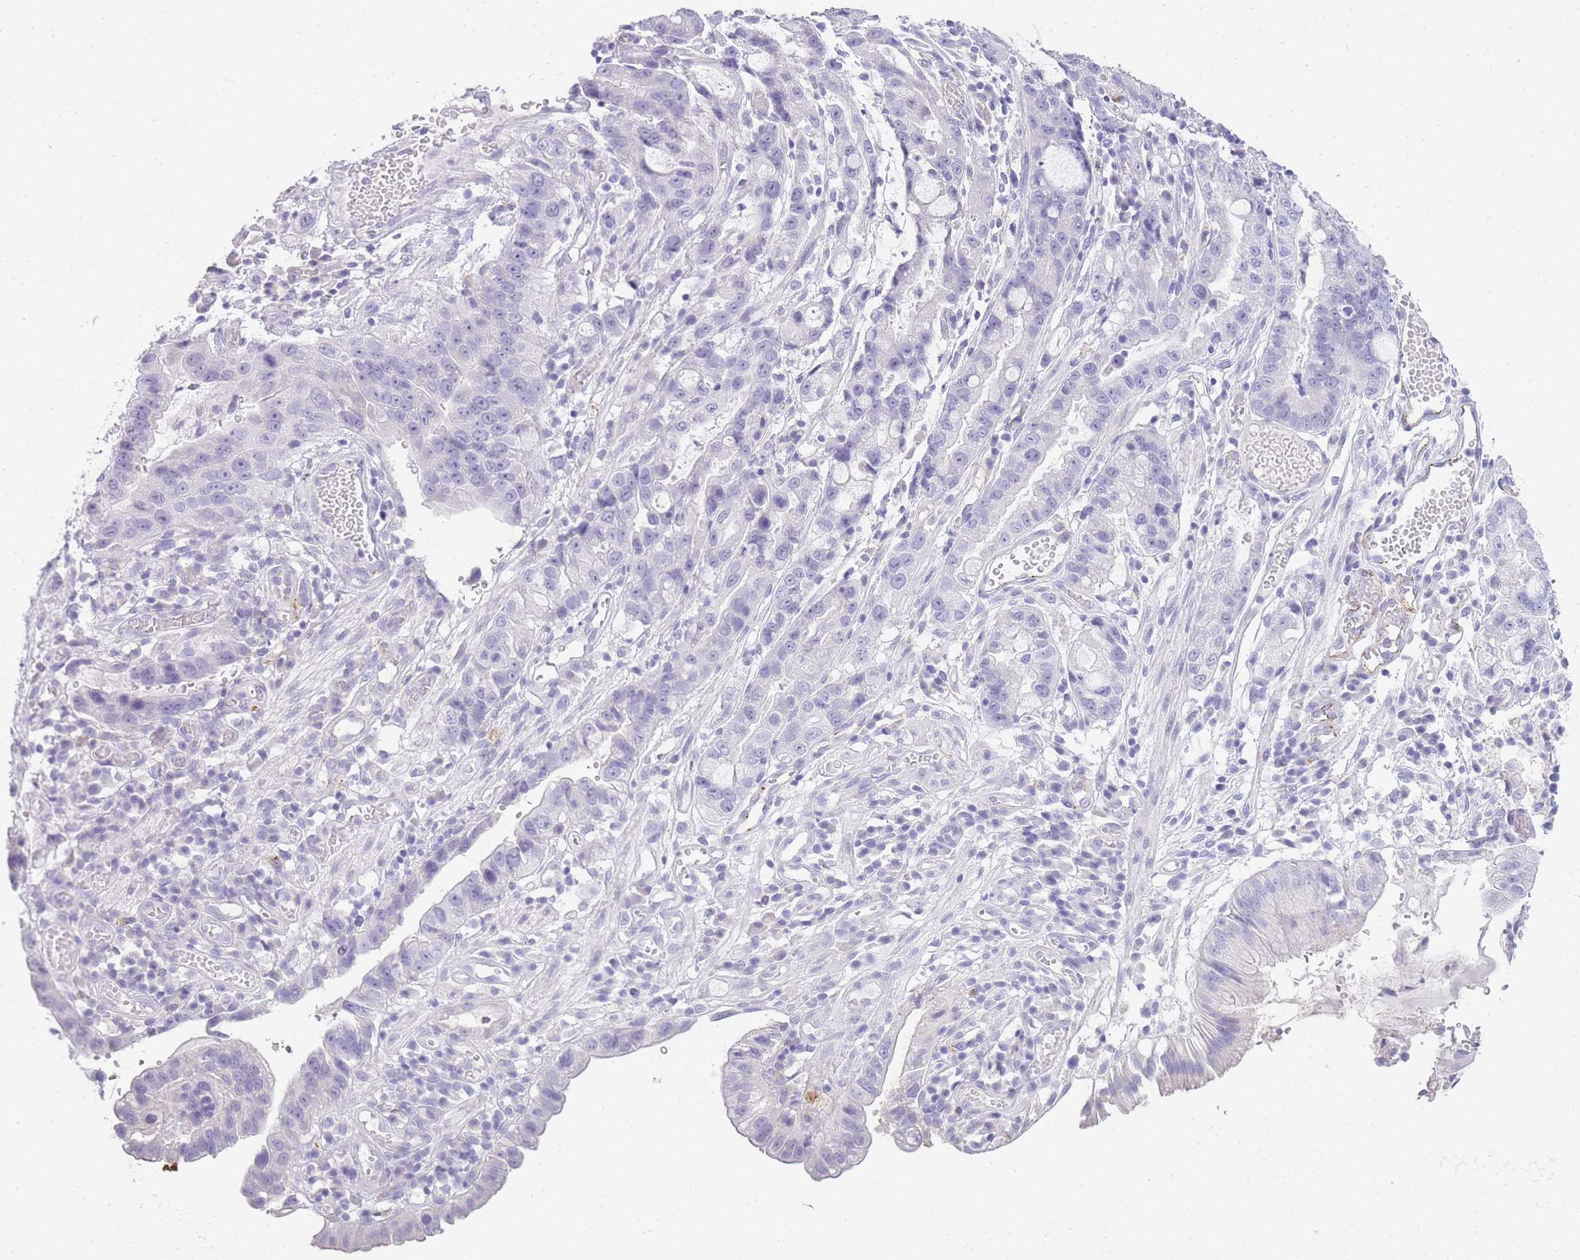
{"staining": {"intensity": "negative", "quantity": "none", "location": "none"}, "tissue": "stomach cancer", "cell_type": "Tumor cells", "image_type": "cancer", "snomed": [{"axis": "morphology", "description": "Adenocarcinoma, NOS"}, {"axis": "topography", "description": "Stomach"}], "caption": "IHC micrograph of neoplastic tissue: human stomach cancer stained with DAB (3,3'-diaminobenzidine) demonstrates no significant protein staining in tumor cells. Brightfield microscopy of immunohistochemistry (IHC) stained with DAB (brown) and hematoxylin (blue), captured at high magnification.", "gene": "RHO", "patient": {"sex": "male", "age": 55}}